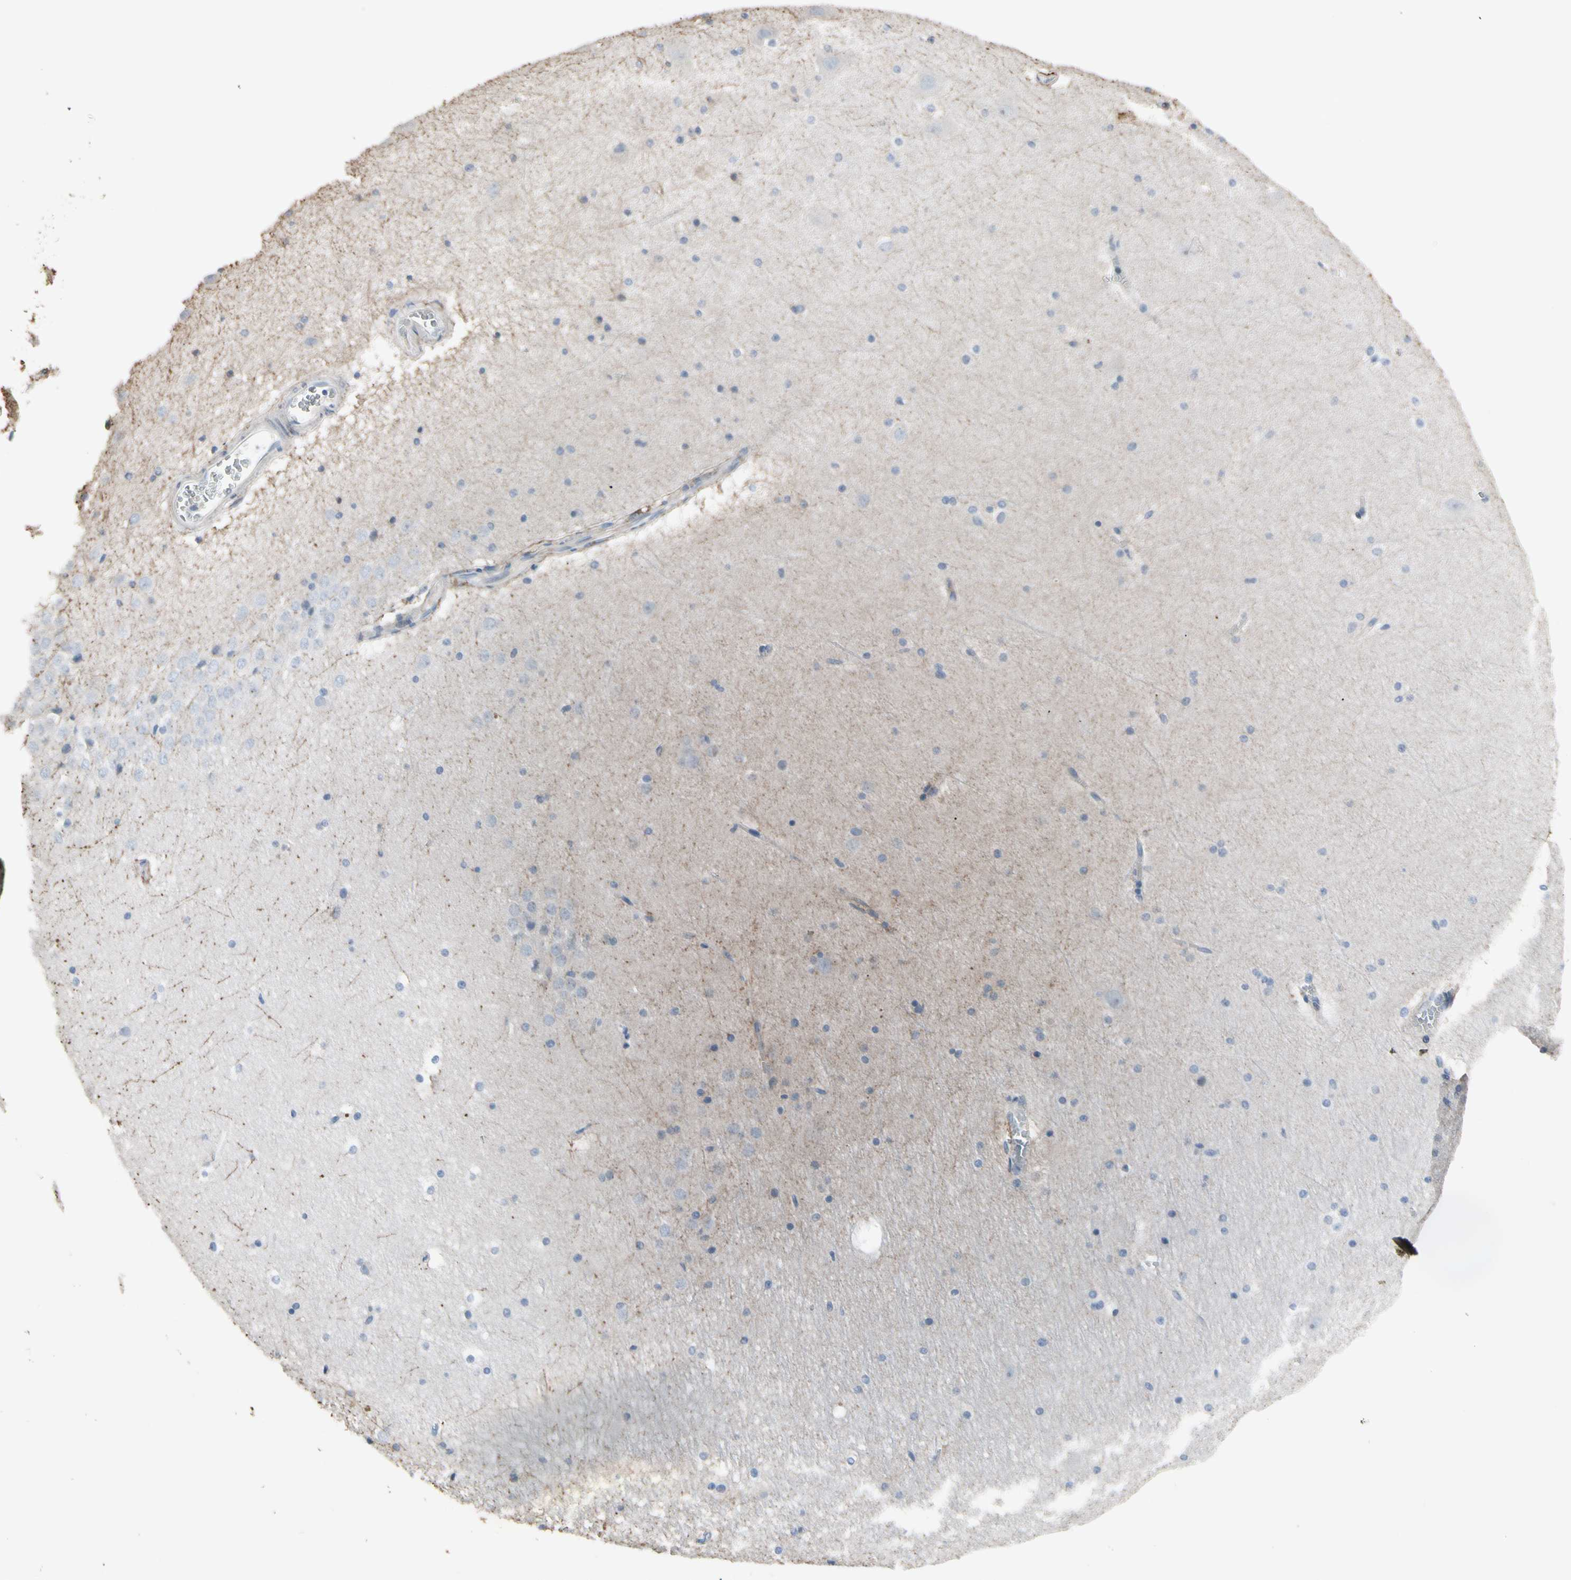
{"staining": {"intensity": "negative", "quantity": "none", "location": "none"}, "tissue": "hippocampus", "cell_type": "Glial cells", "image_type": "normal", "snomed": [{"axis": "morphology", "description": "Normal tissue, NOS"}, {"axis": "topography", "description": "Hippocampus"}], "caption": "High power microscopy photomicrograph of an immunohistochemistry histopathology image of benign hippocampus, revealing no significant expression in glial cells.", "gene": "PIGR", "patient": {"sex": "male", "age": 45}}